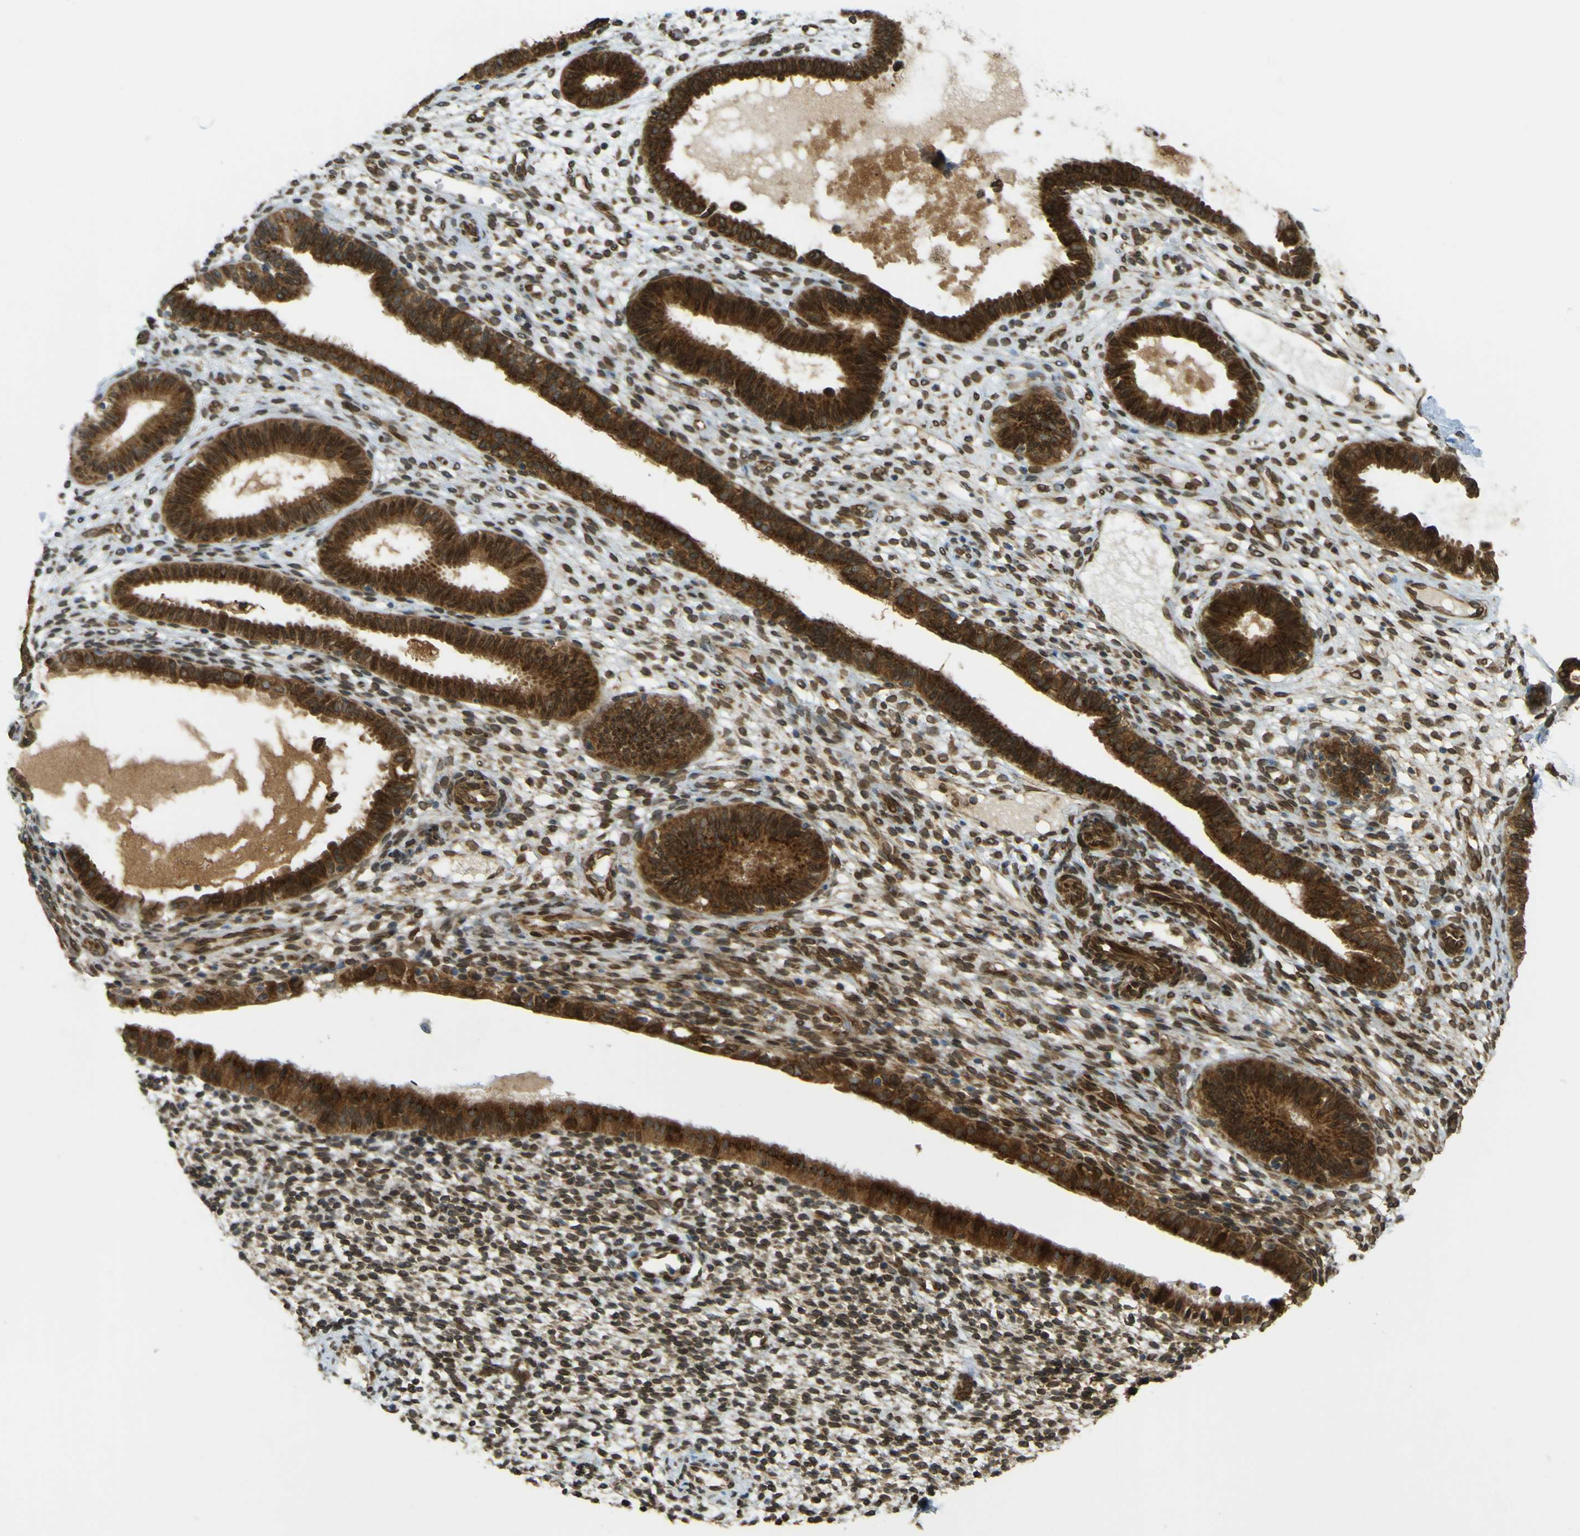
{"staining": {"intensity": "moderate", "quantity": ">75%", "location": "cytoplasmic/membranous,nuclear"}, "tissue": "endometrium", "cell_type": "Cells in endometrial stroma", "image_type": "normal", "snomed": [{"axis": "morphology", "description": "Normal tissue, NOS"}, {"axis": "topography", "description": "Endometrium"}], "caption": "Brown immunohistochemical staining in benign human endometrium displays moderate cytoplasmic/membranous,nuclear positivity in about >75% of cells in endometrial stroma. (IHC, brightfield microscopy, high magnification).", "gene": "GALNT1", "patient": {"sex": "female", "age": 61}}